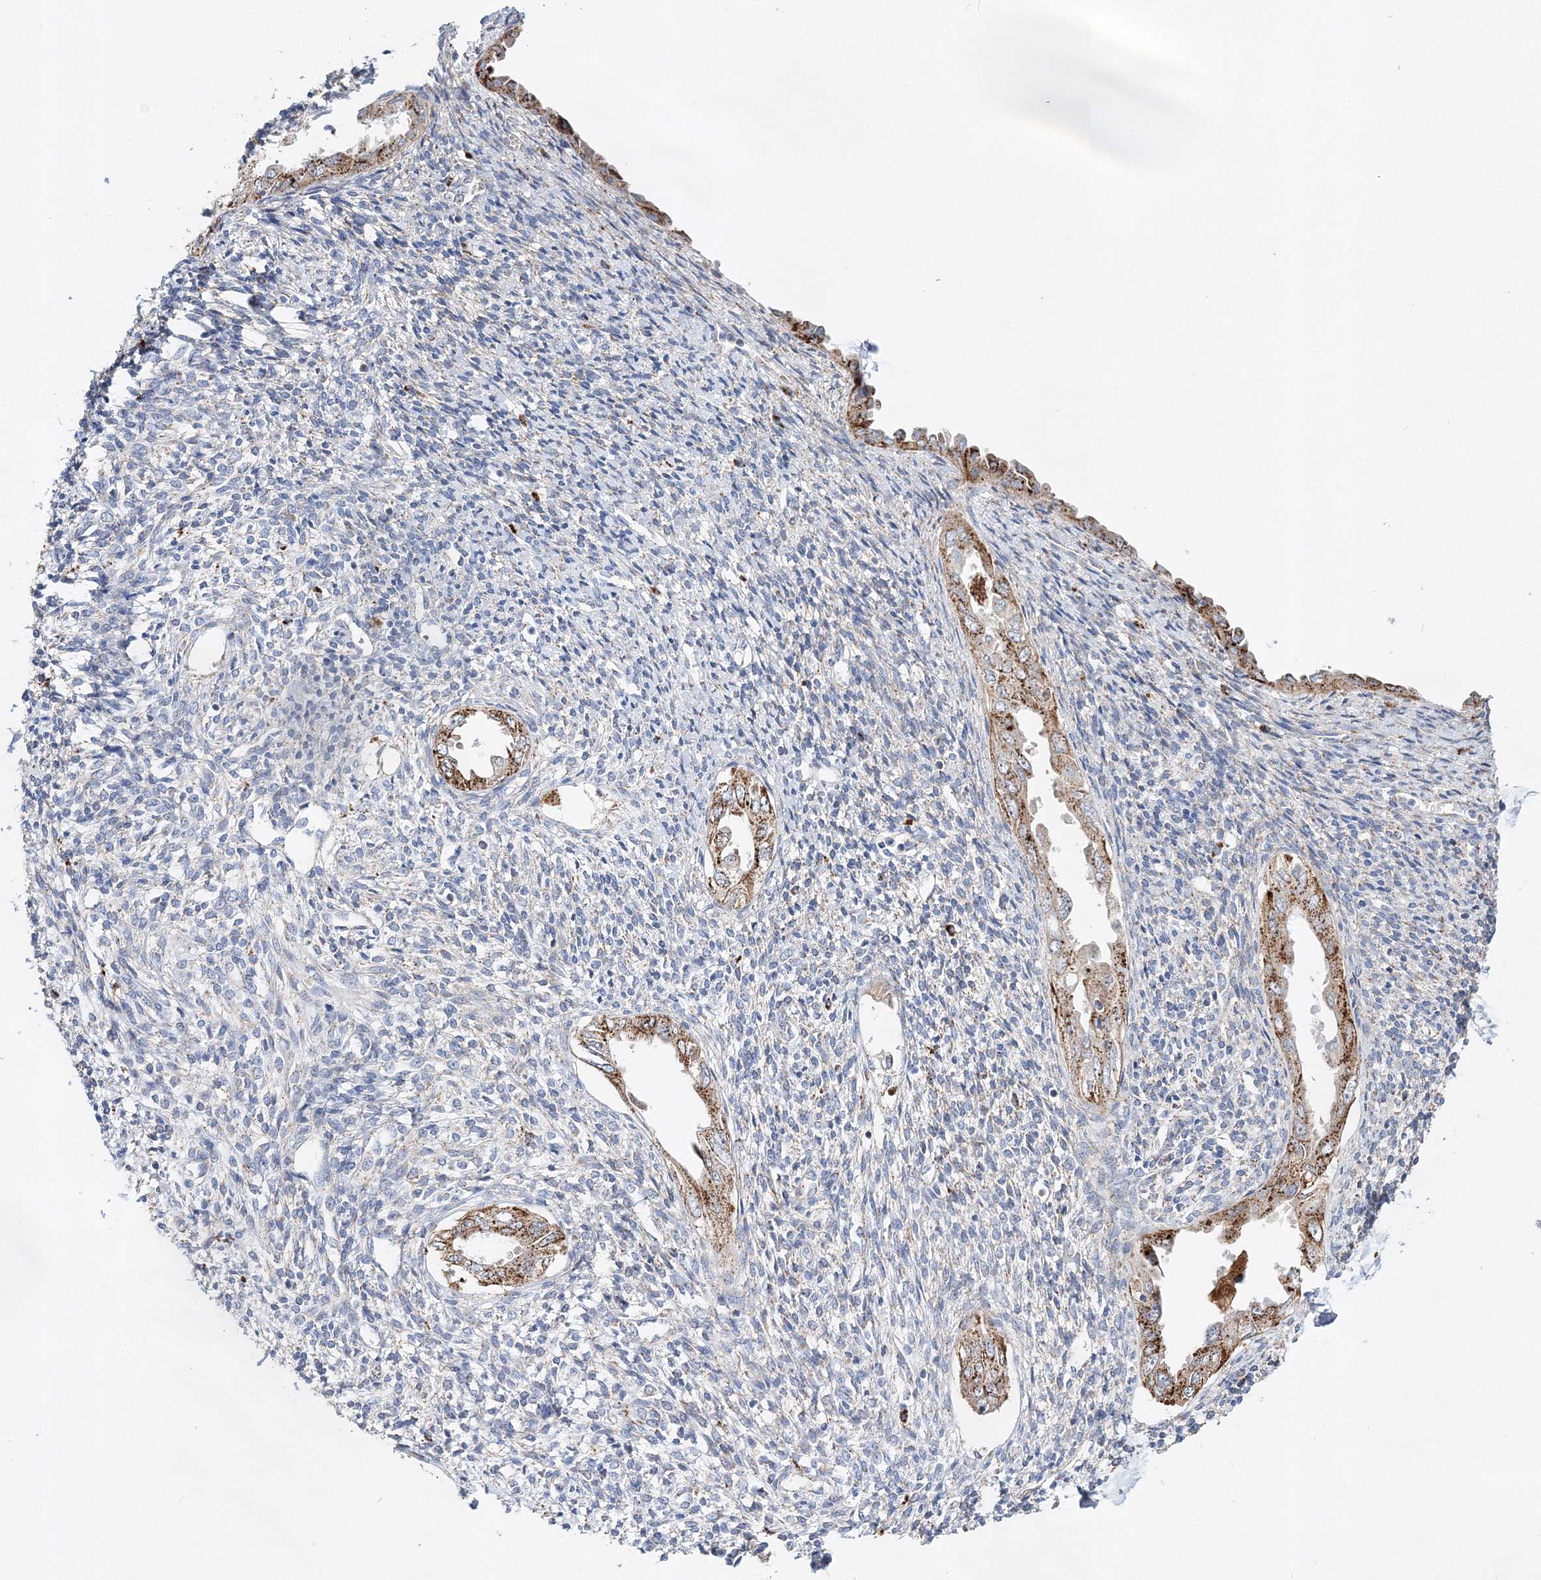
{"staining": {"intensity": "negative", "quantity": "none", "location": "none"}, "tissue": "endometrium", "cell_type": "Cells in endometrial stroma", "image_type": "normal", "snomed": [{"axis": "morphology", "description": "Normal tissue, NOS"}, {"axis": "topography", "description": "Endometrium"}], "caption": "An image of human endometrium is negative for staining in cells in endometrial stroma.", "gene": "C3orf38", "patient": {"sex": "female", "age": 66}}